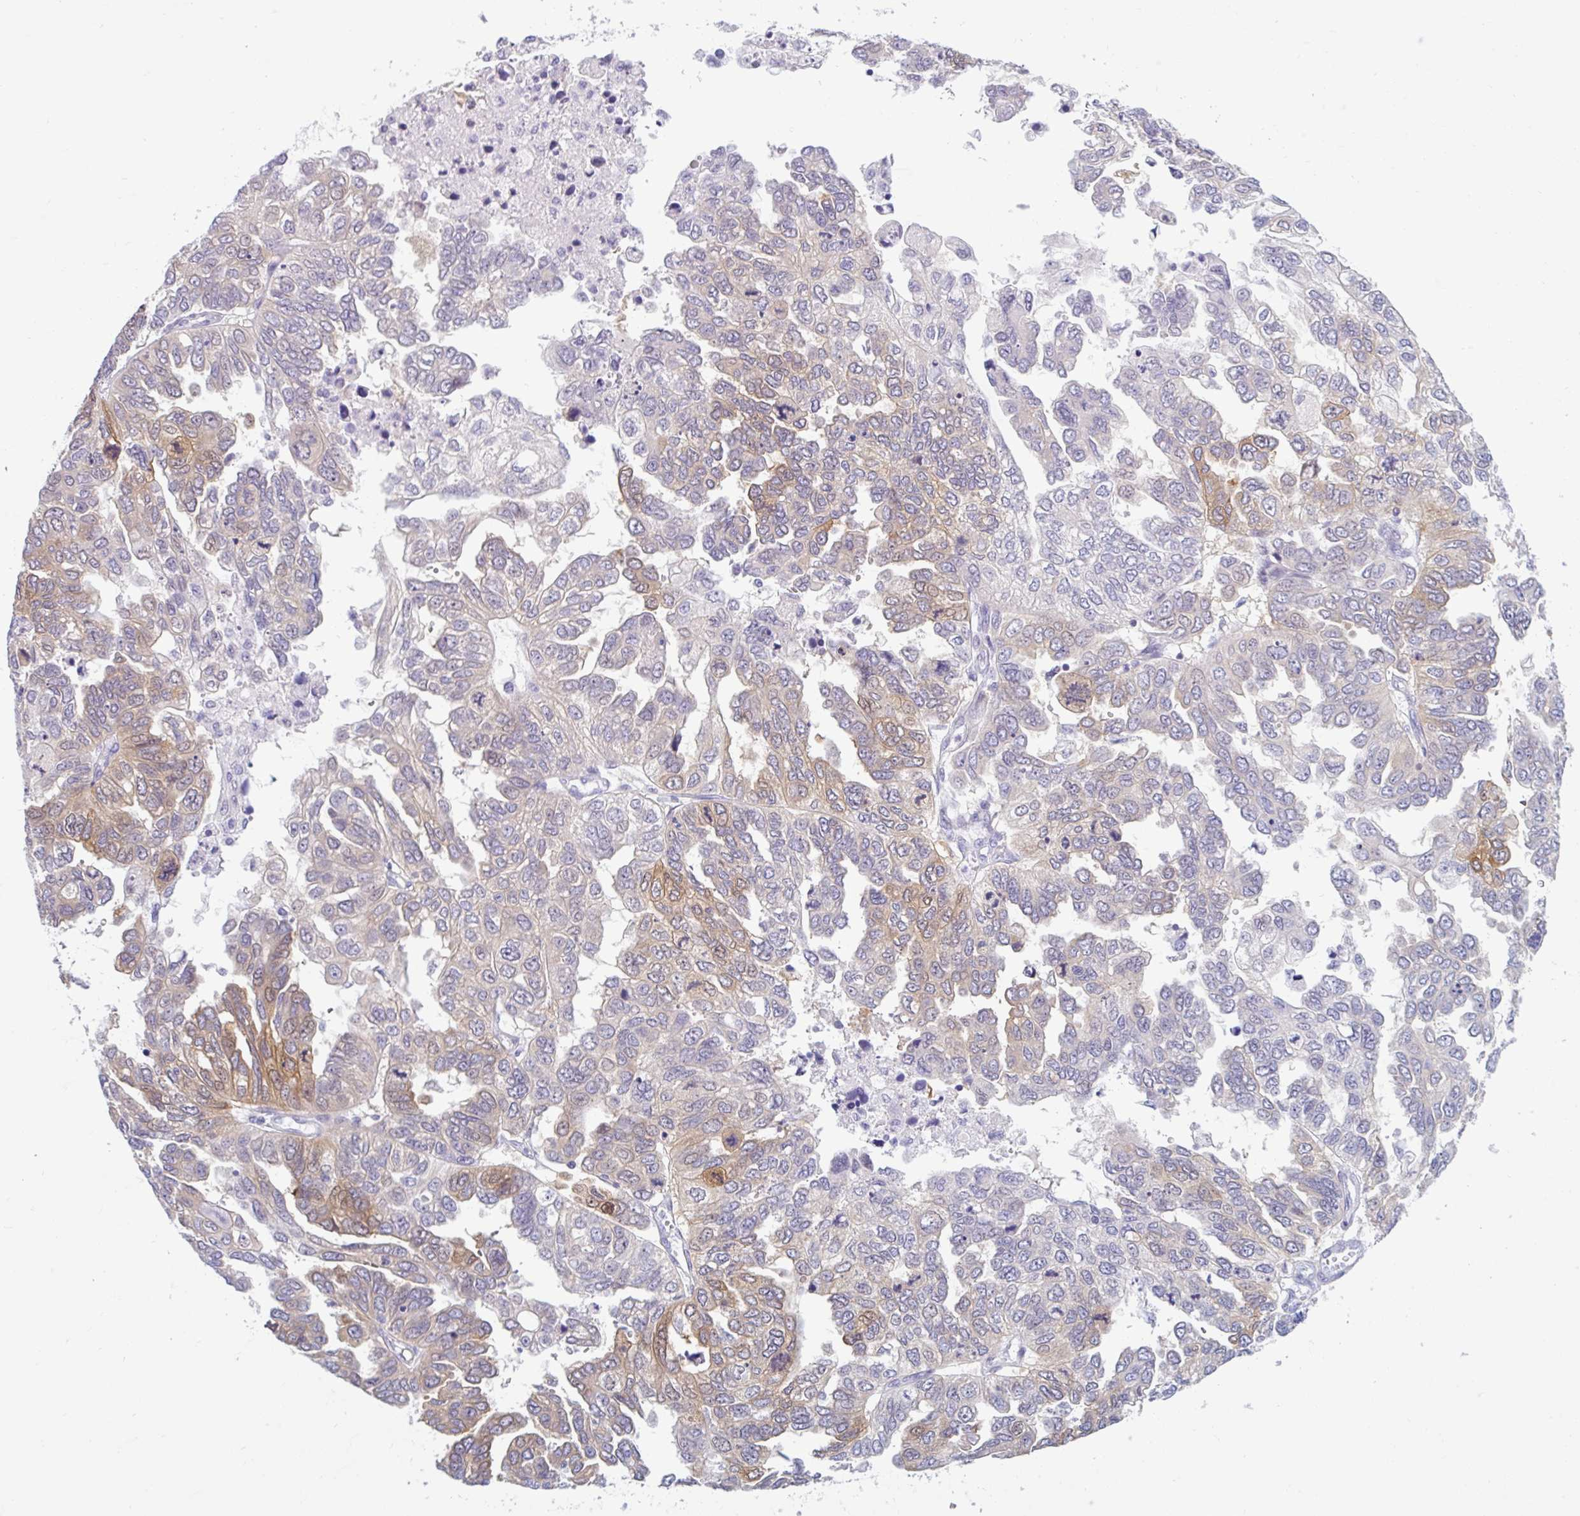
{"staining": {"intensity": "moderate", "quantity": "<25%", "location": "cytoplasmic/membranous"}, "tissue": "ovarian cancer", "cell_type": "Tumor cells", "image_type": "cancer", "snomed": [{"axis": "morphology", "description": "Cystadenocarcinoma, serous, NOS"}, {"axis": "topography", "description": "Ovary"}], "caption": "Moderate cytoplasmic/membranous protein expression is appreciated in about <25% of tumor cells in ovarian cancer. Using DAB (brown) and hematoxylin (blue) stains, captured at high magnification using brightfield microscopy.", "gene": "FAM153A", "patient": {"sex": "female", "age": 53}}